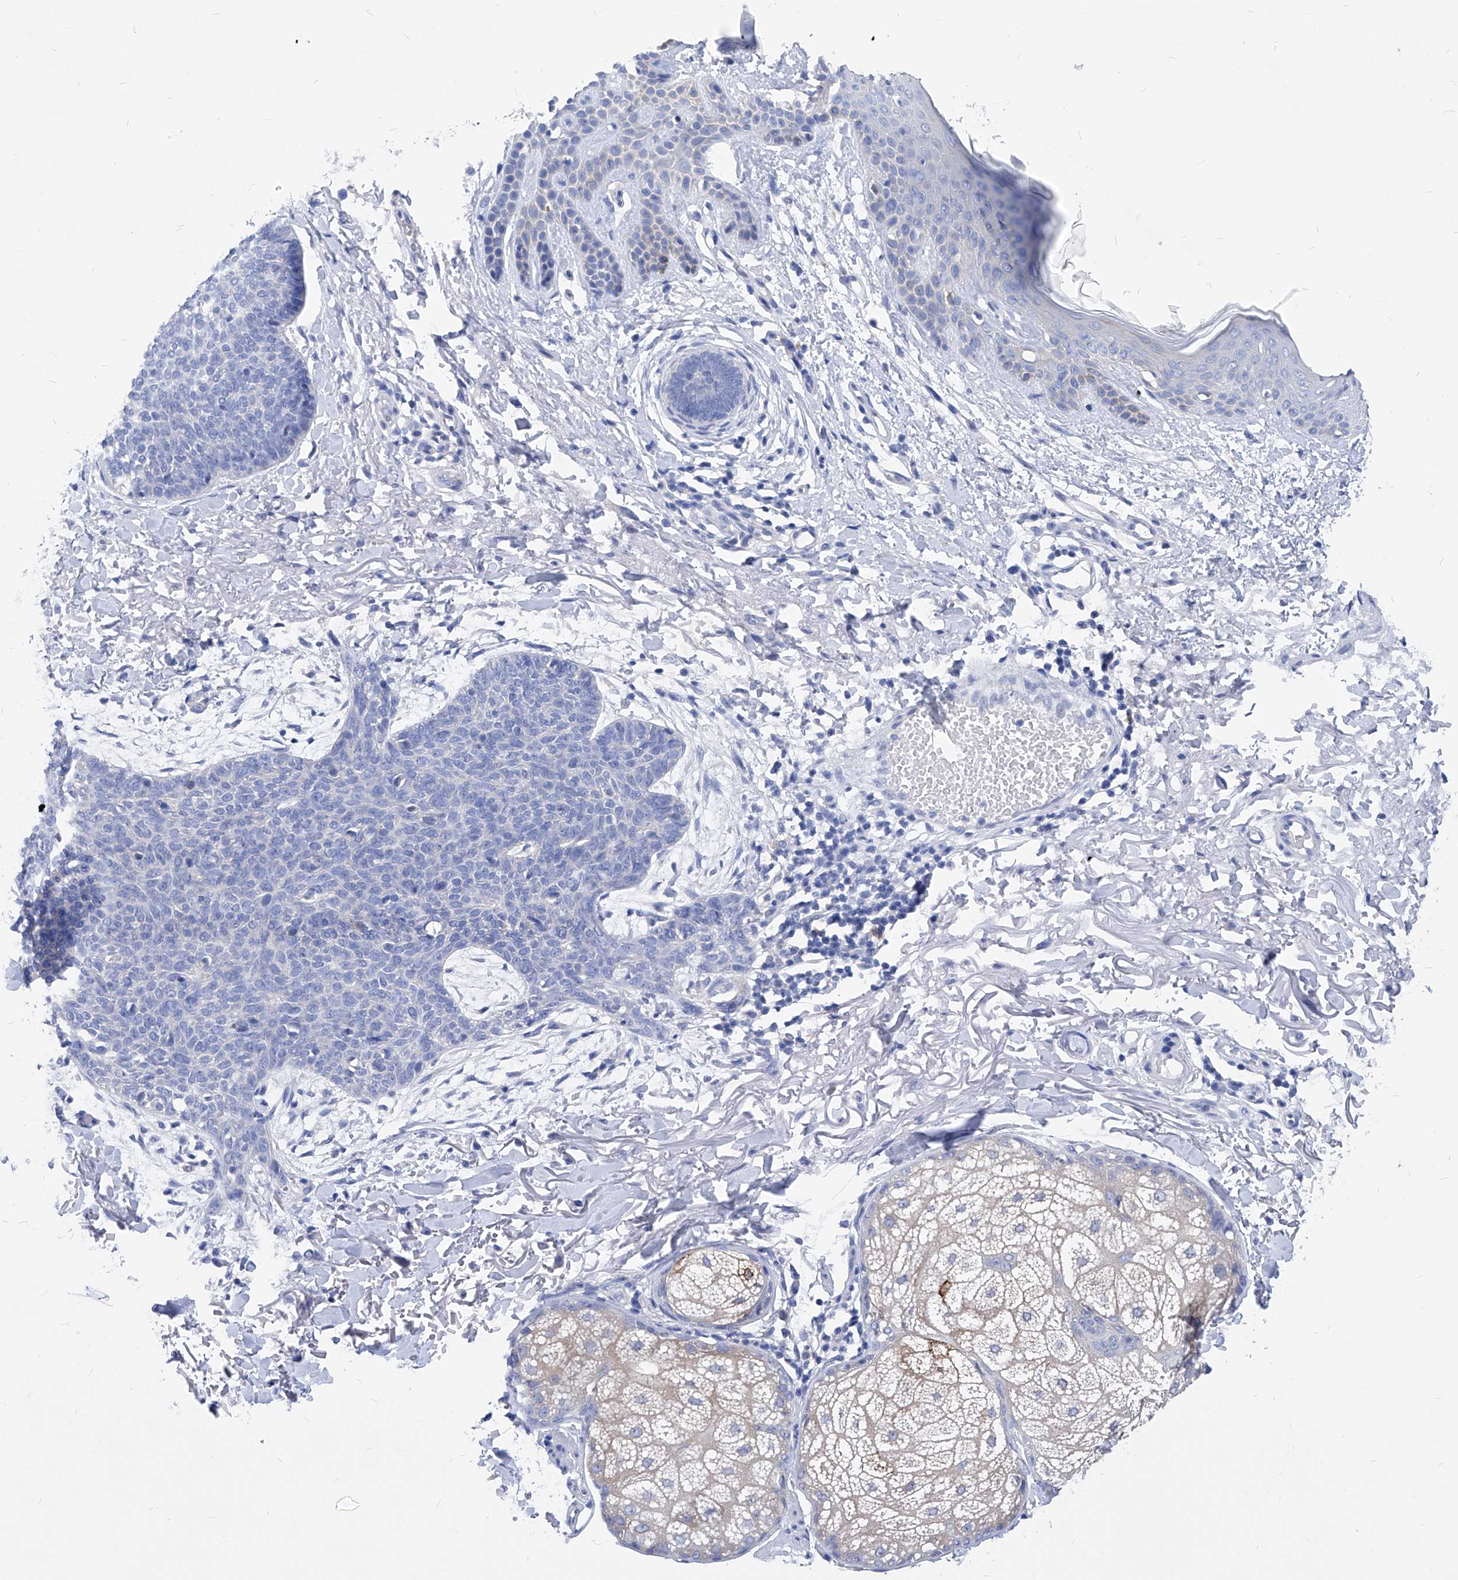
{"staining": {"intensity": "negative", "quantity": "none", "location": "none"}, "tissue": "skin cancer", "cell_type": "Tumor cells", "image_type": "cancer", "snomed": [{"axis": "morphology", "description": "Basal cell carcinoma"}, {"axis": "topography", "description": "Skin"}], "caption": "Tumor cells show no significant staining in skin cancer.", "gene": "XPNPEP1", "patient": {"sex": "male", "age": 85}}